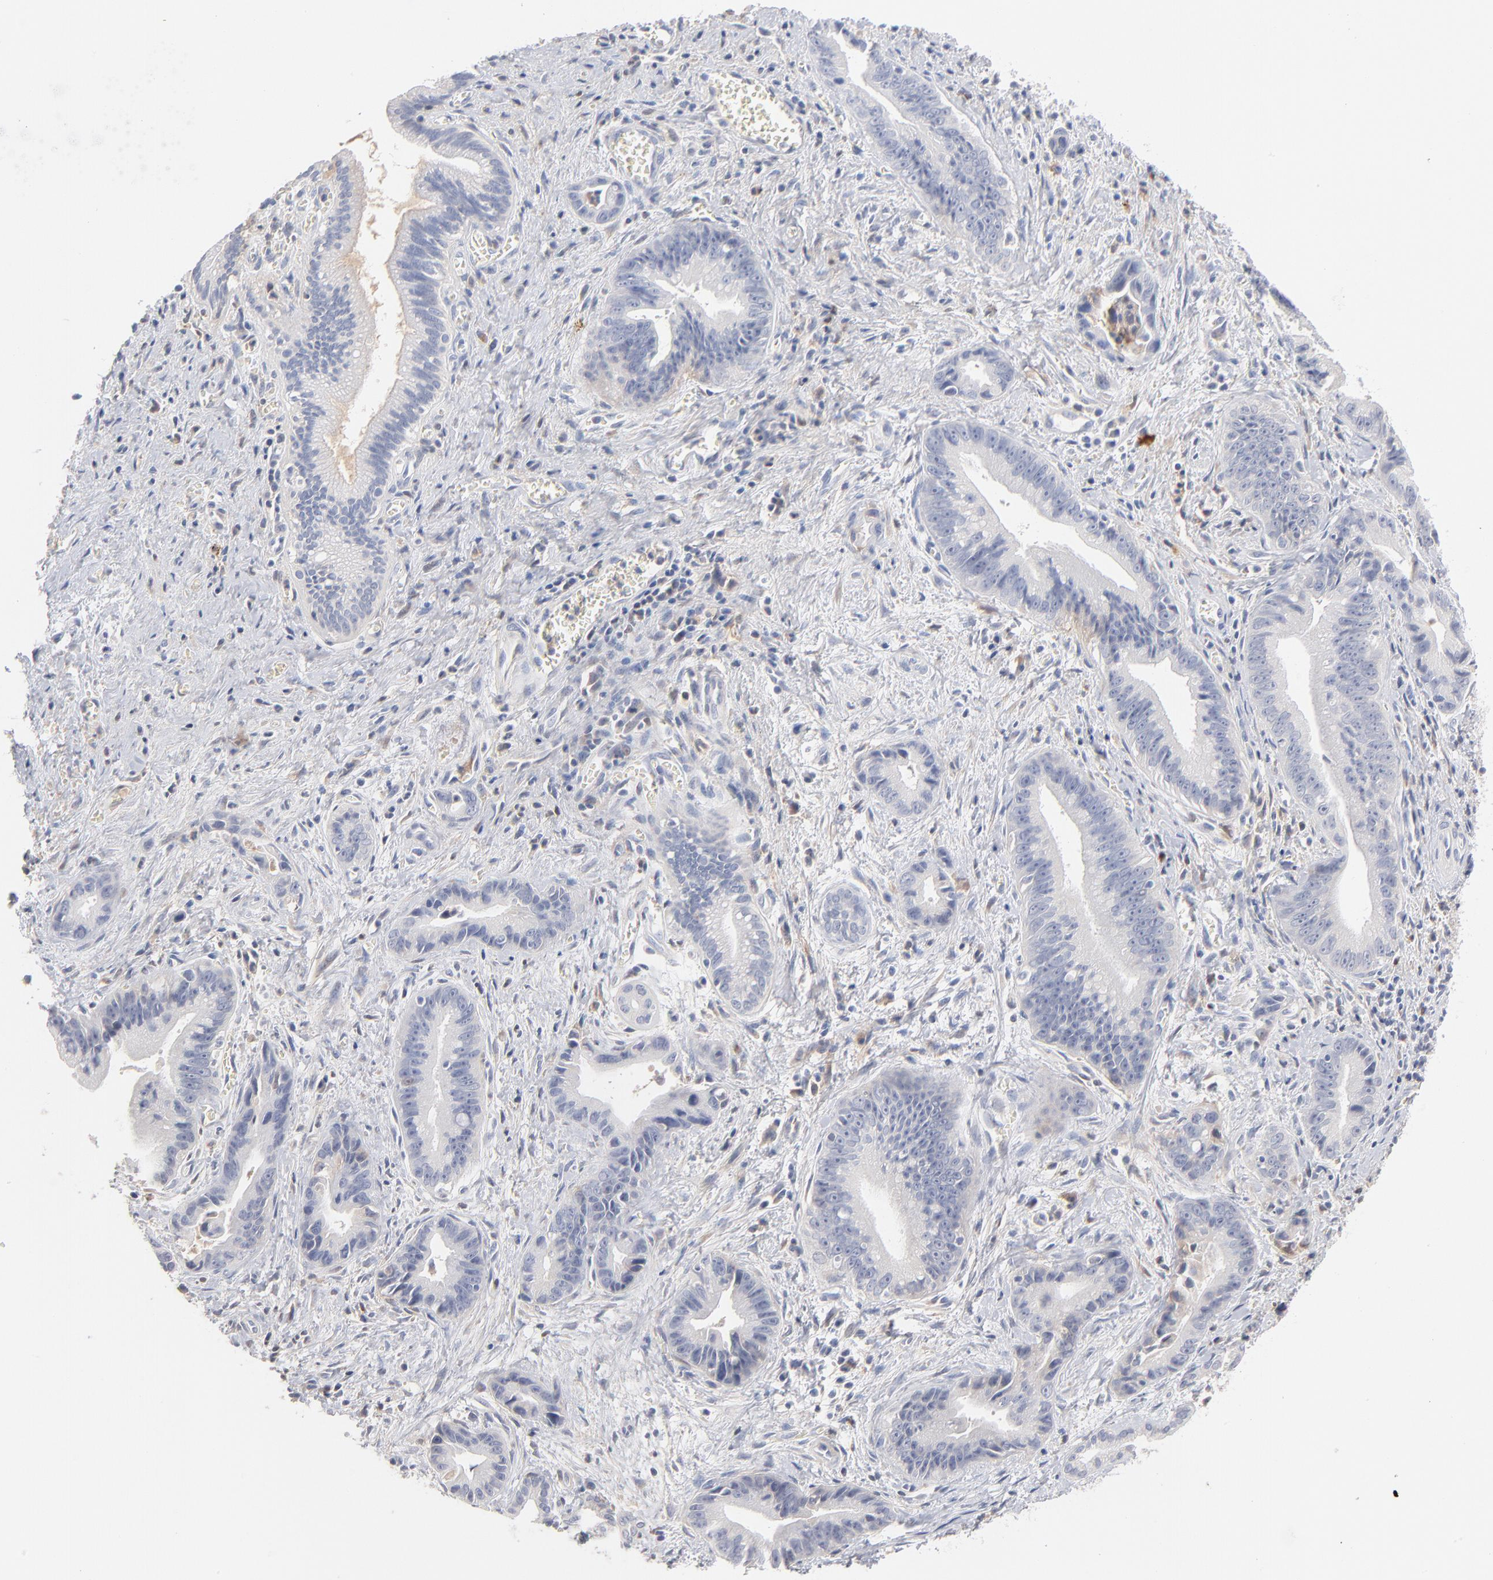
{"staining": {"intensity": "negative", "quantity": "none", "location": "none"}, "tissue": "liver cancer", "cell_type": "Tumor cells", "image_type": "cancer", "snomed": [{"axis": "morphology", "description": "Cholangiocarcinoma"}, {"axis": "topography", "description": "Liver"}], "caption": "Immunohistochemistry (IHC) histopathology image of liver cholangiocarcinoma stained for a protein (brown), which displays no staining in tumor cells. Nuclei are stained in blue.", "gene": "F12", "patient": {"sex": "female", "age": 55}}